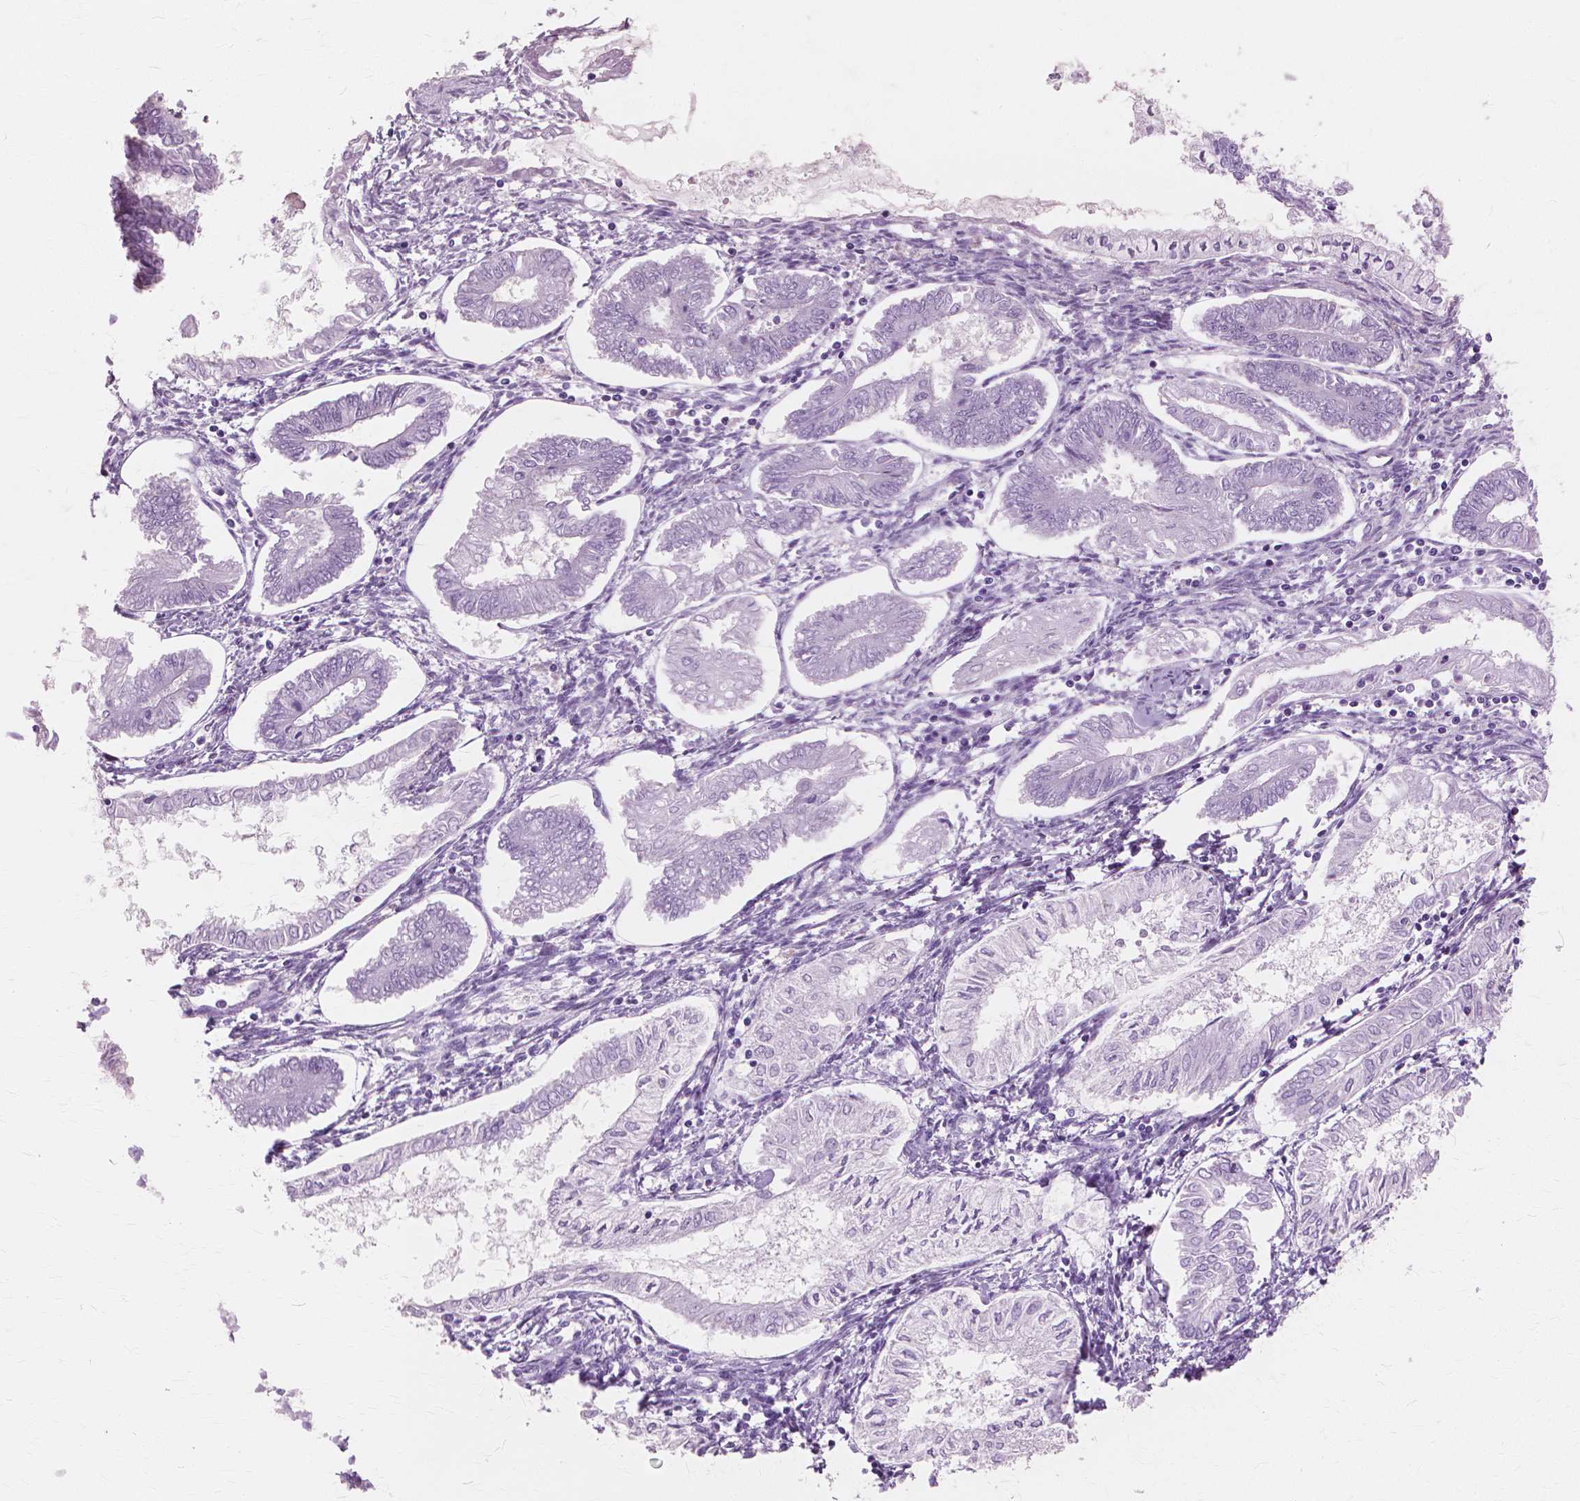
{"staining": {"intensity": "negative", "quantity": "none", "location": "none"}, "tissue": "endometrial cancer", "cell_type": "Tumor cells", "image_type": "cancer", "snomed": [{"axis": "morphology", "description": "Adenocarcinoma, NOS"}, {"axis": "topography", "description": "Endometrium"}], "caption": "Immunohistochemistry (IHC) image of human endometrial adenocarcinoma stained for a protein (brown), which displays no expression in tumor cells.", "gene": "SFTPD", "patient": {"sex": "female", "age": 68}}